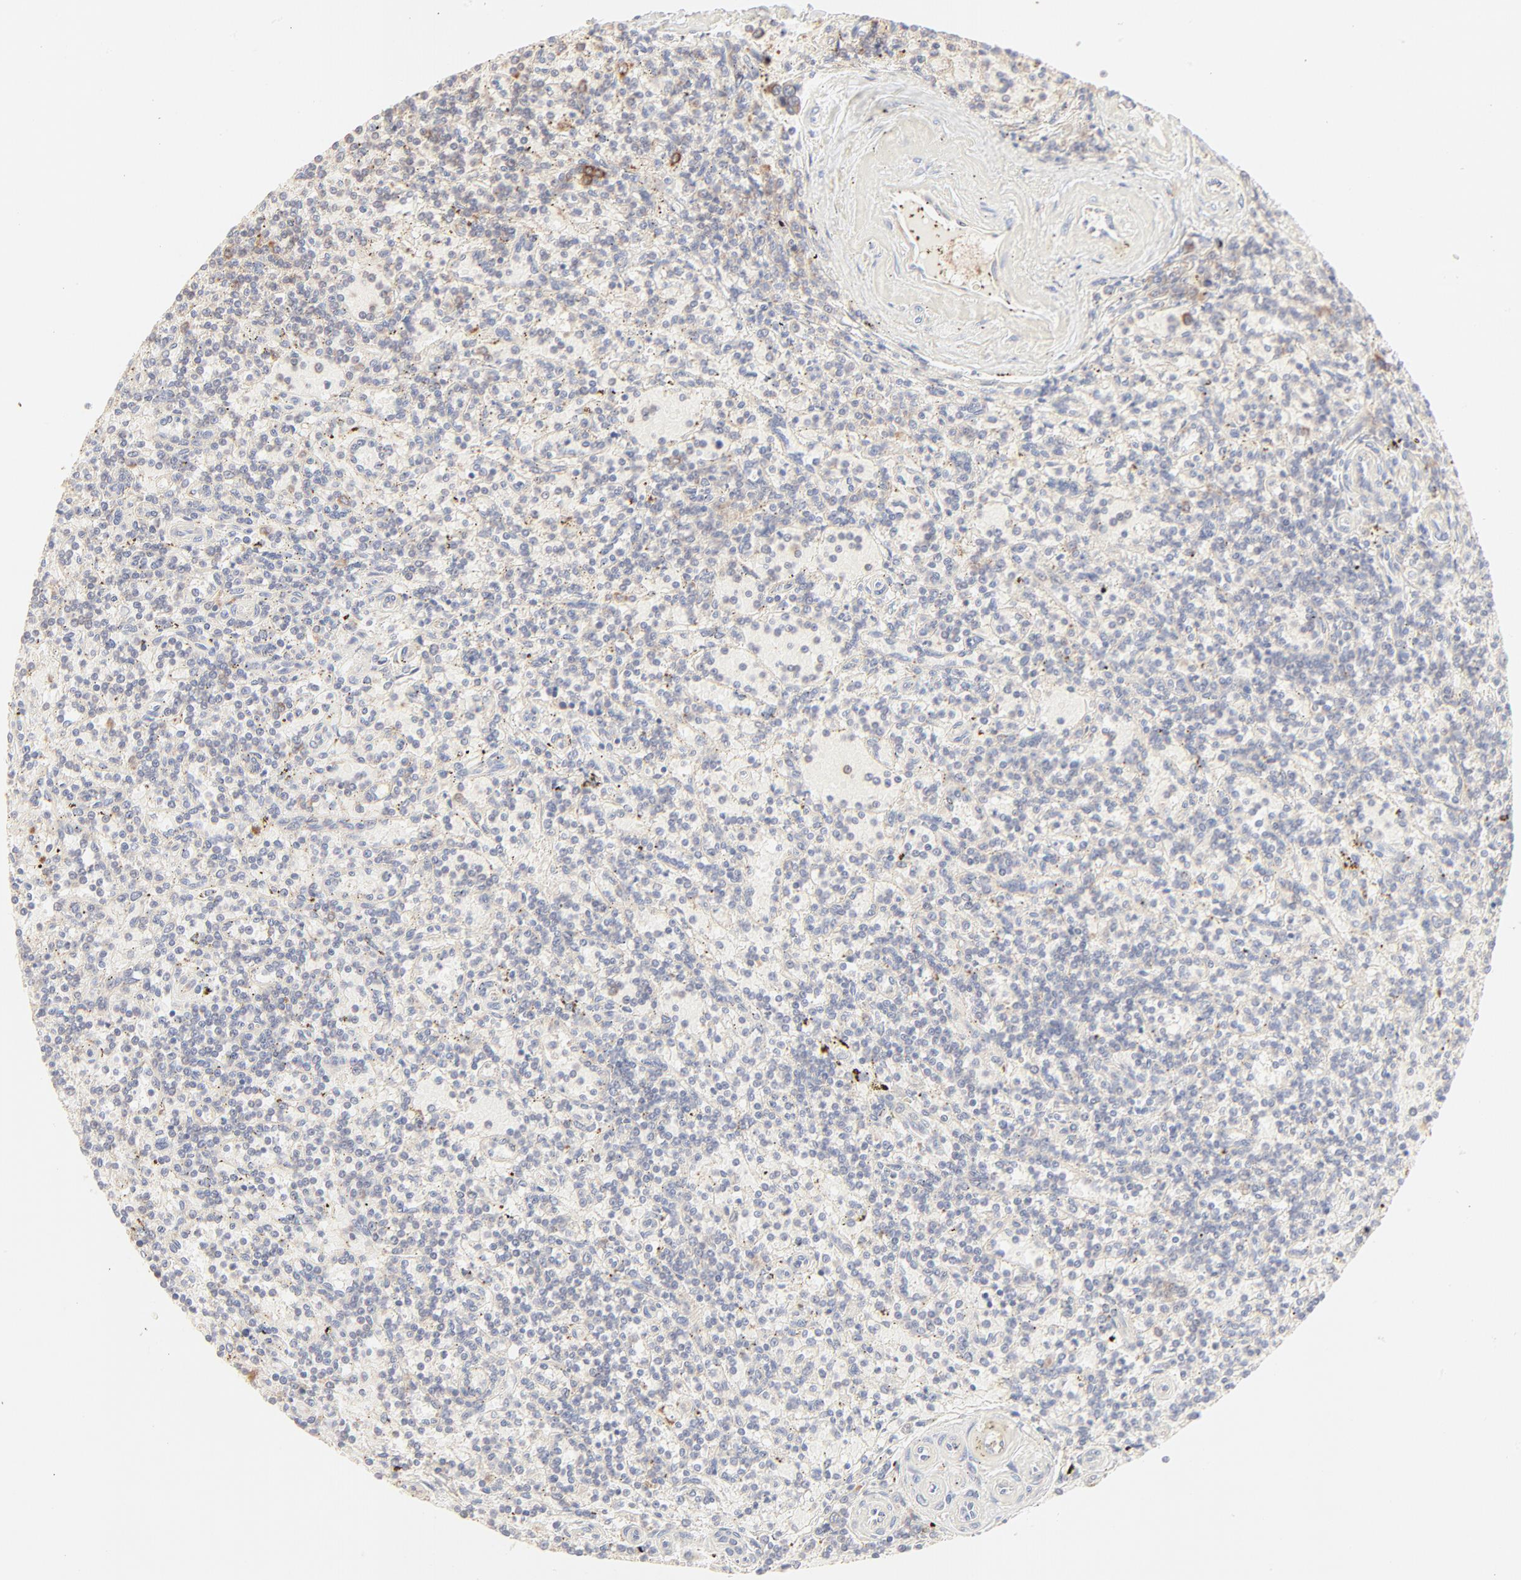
{"staining": {"intensity": "moderate", "quantity": "<25%", "location": "cytoplasmic/membranous"}, "tissue": "lymphoma", "cell_type": "Tumor cells", "image_type": "cancer", "snomed": [{"axis": "morphology", "description": "Malignant lymphoma, non-Hodgkin's type, Low grade"}, {"axis": "topography", "description": "Spleen"}], "caption": "Moderate cytoplasmic/membranous expression is identified in approximately <25% of tumor cells in lymphoma. The staining was performed using DAB (3,3'-diaminobenzidine) to visualize the protein expression in brown, while the nuclei were stained in blue with hematoxylin (Magnification: 20x).", "gene": "RPS20", "patient": {"sex": "male", "age": 73}}